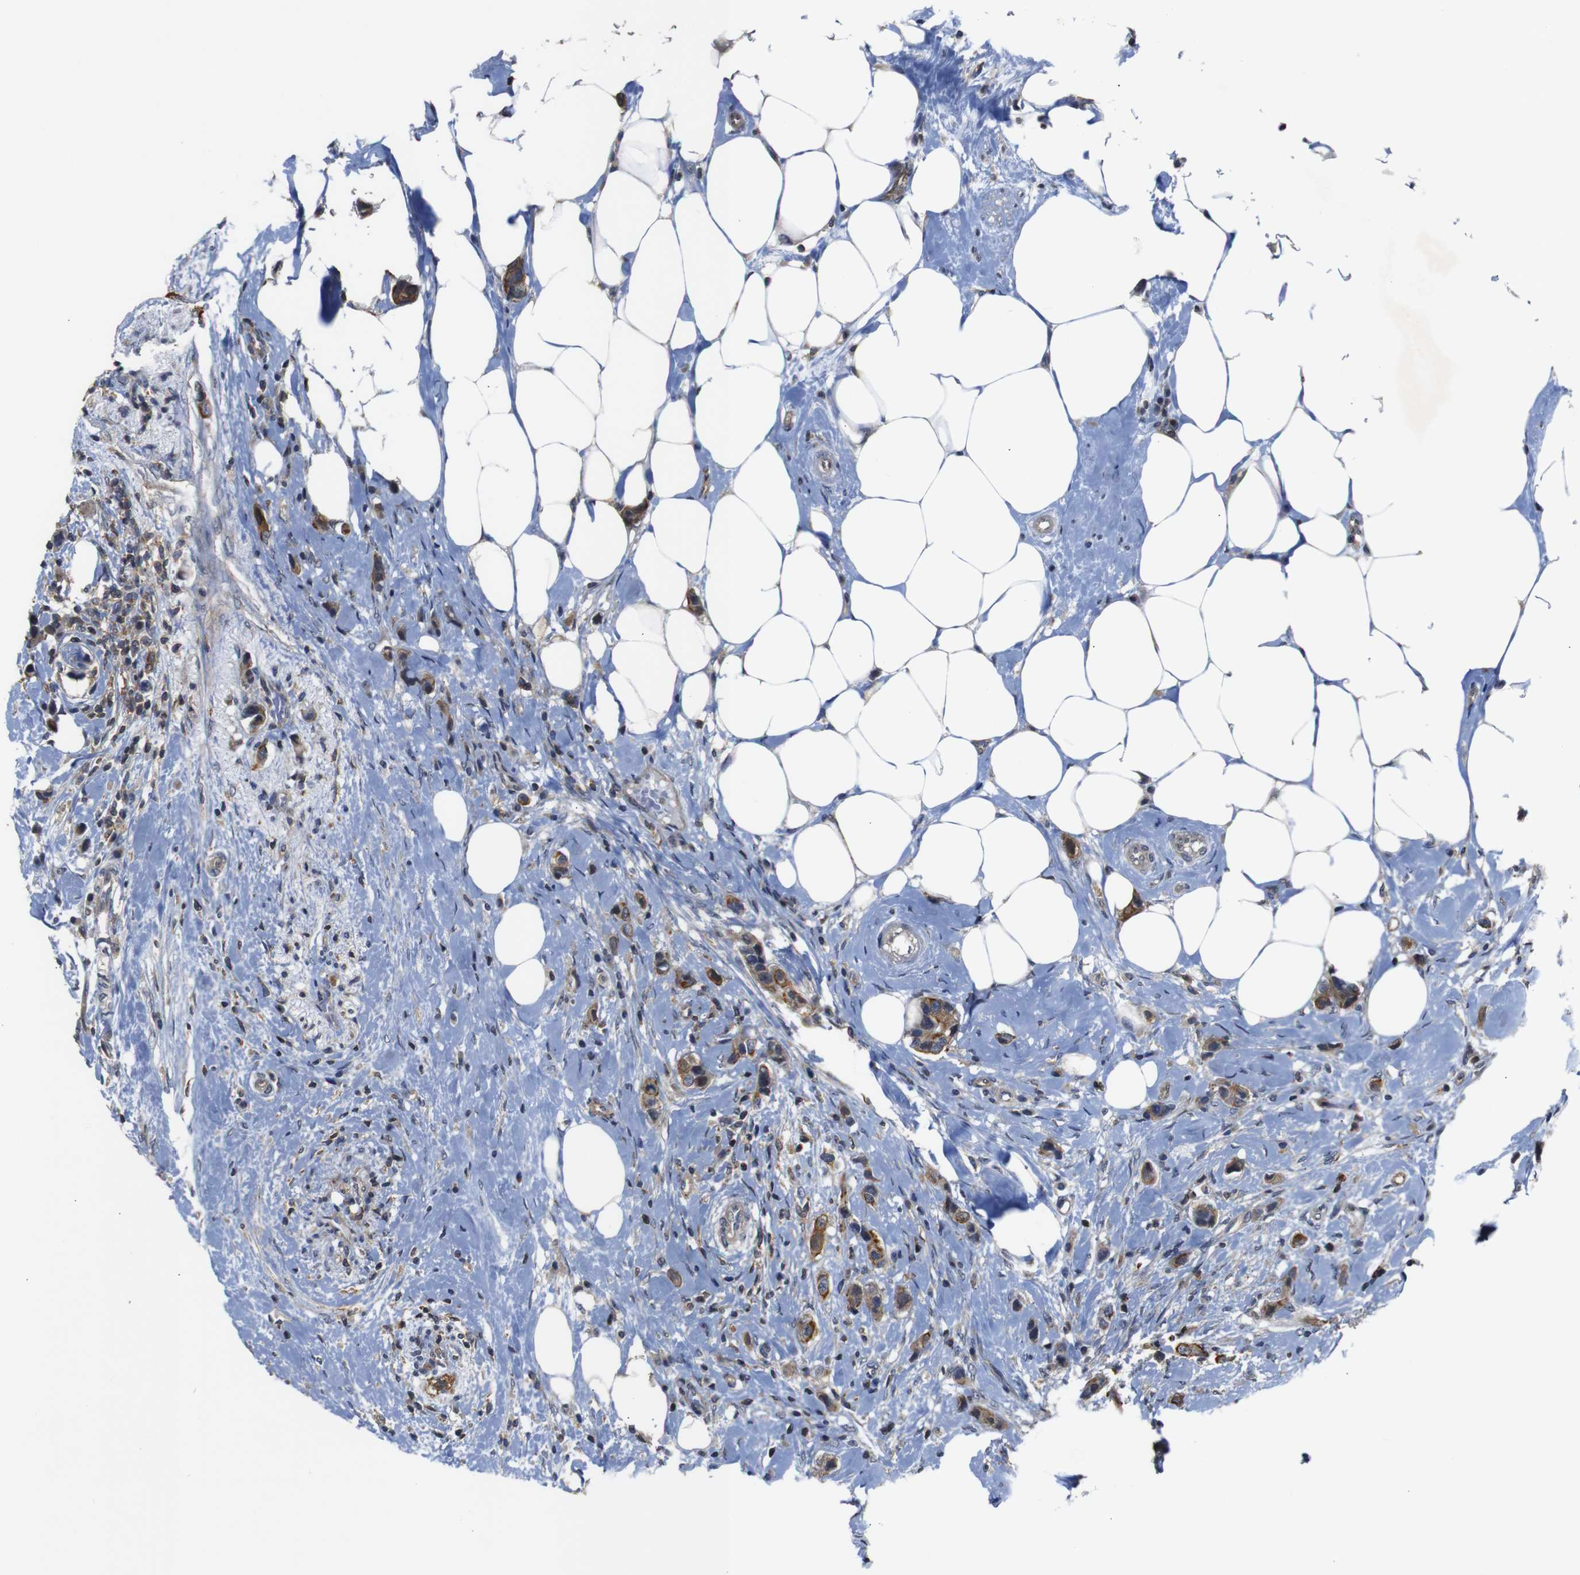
{"staining": {"intensity": "moderate", "quantity": ">75%", "location": "cytoplasmic/membranous"}, "tissue": "breast cancer", "cell_type": "Tumor cells", "image_type": "cancer", "snomed": [{"axis": "morphology", "description": "Normal tissue, NOS"}, {"axis": "morphology", "description": "Duct carcinoma"}, {"axis": "topography", "description": "Breast"}], "caption": "A histopathology image of human intraductal carcinoma (breast) stained for a protein reveals moderate cytoplasmic/membranous brown staining in tumor cells.", "gene": "BRWD3", "patient": {"sex": "female", "age": 50}}